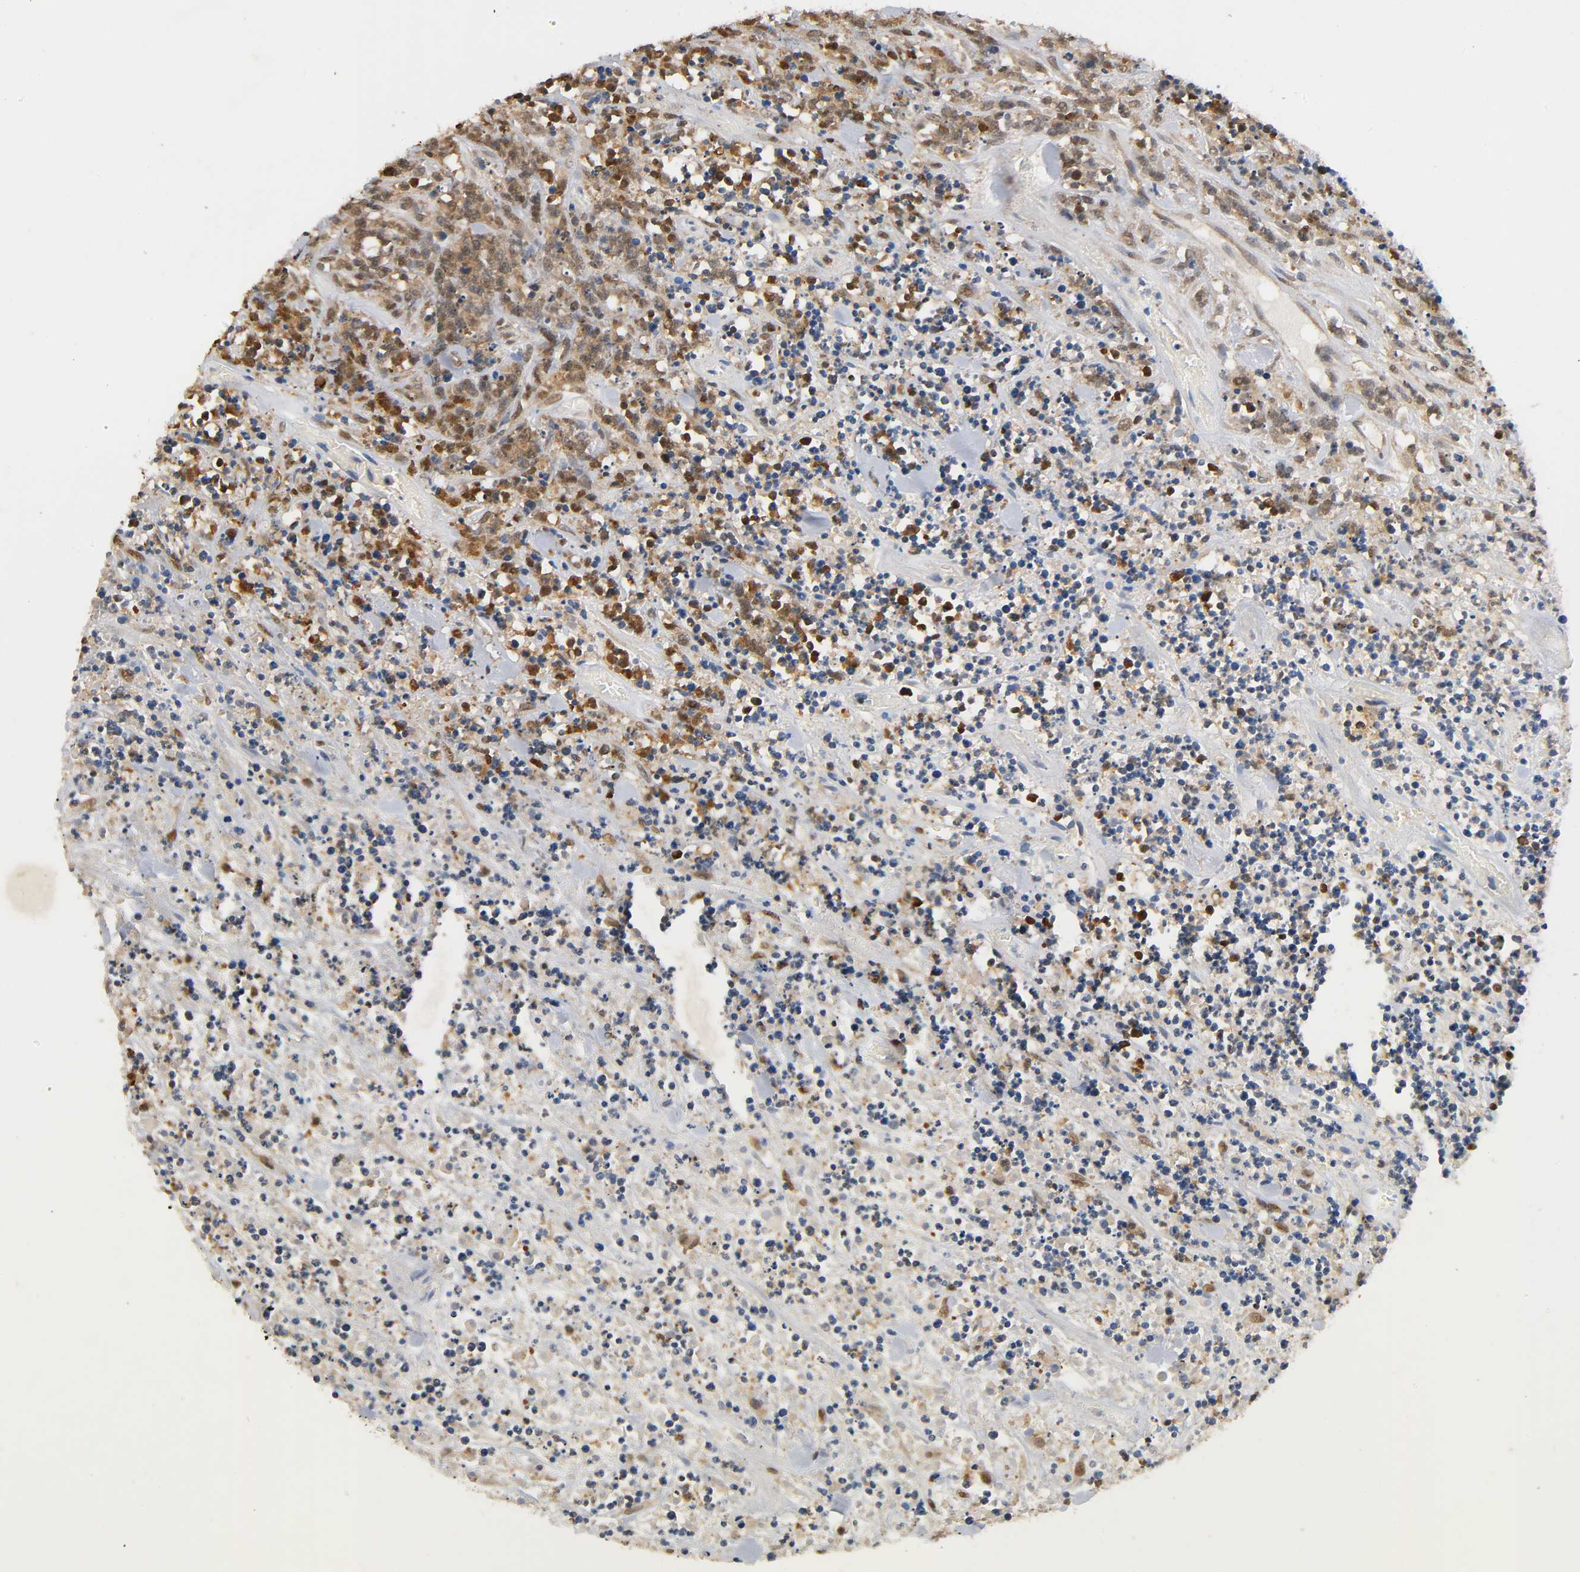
{"staining": {"intensity": "moderate", "quantity": "25%-75%", "location": "nuclear"}, "tissue": "lymphoma", "cell_type": "Tumor cells", "image_type": "cancer", "snomed": [{"axis": "morphology", "description": "Malignant lymphoma, non-Hodgkin's type, High grade"}, {"axis": "topography", "description": "Soft tissue"}], "caption": "Immunohistochemistry (IHC) of malignant lymphoma, non-Hodgkin's type (high-grade) displays medium levels of moderate nuclear staining in approximately 25%-75% of tumor cells. (Stains: DAB (3,3'-diaminobenzidine) in brown, nuclei in blue, Microscopy: brightfield microscopy at high magnification).", "gene": "UBC", "patient": {"sex": "male", "age": 18}}